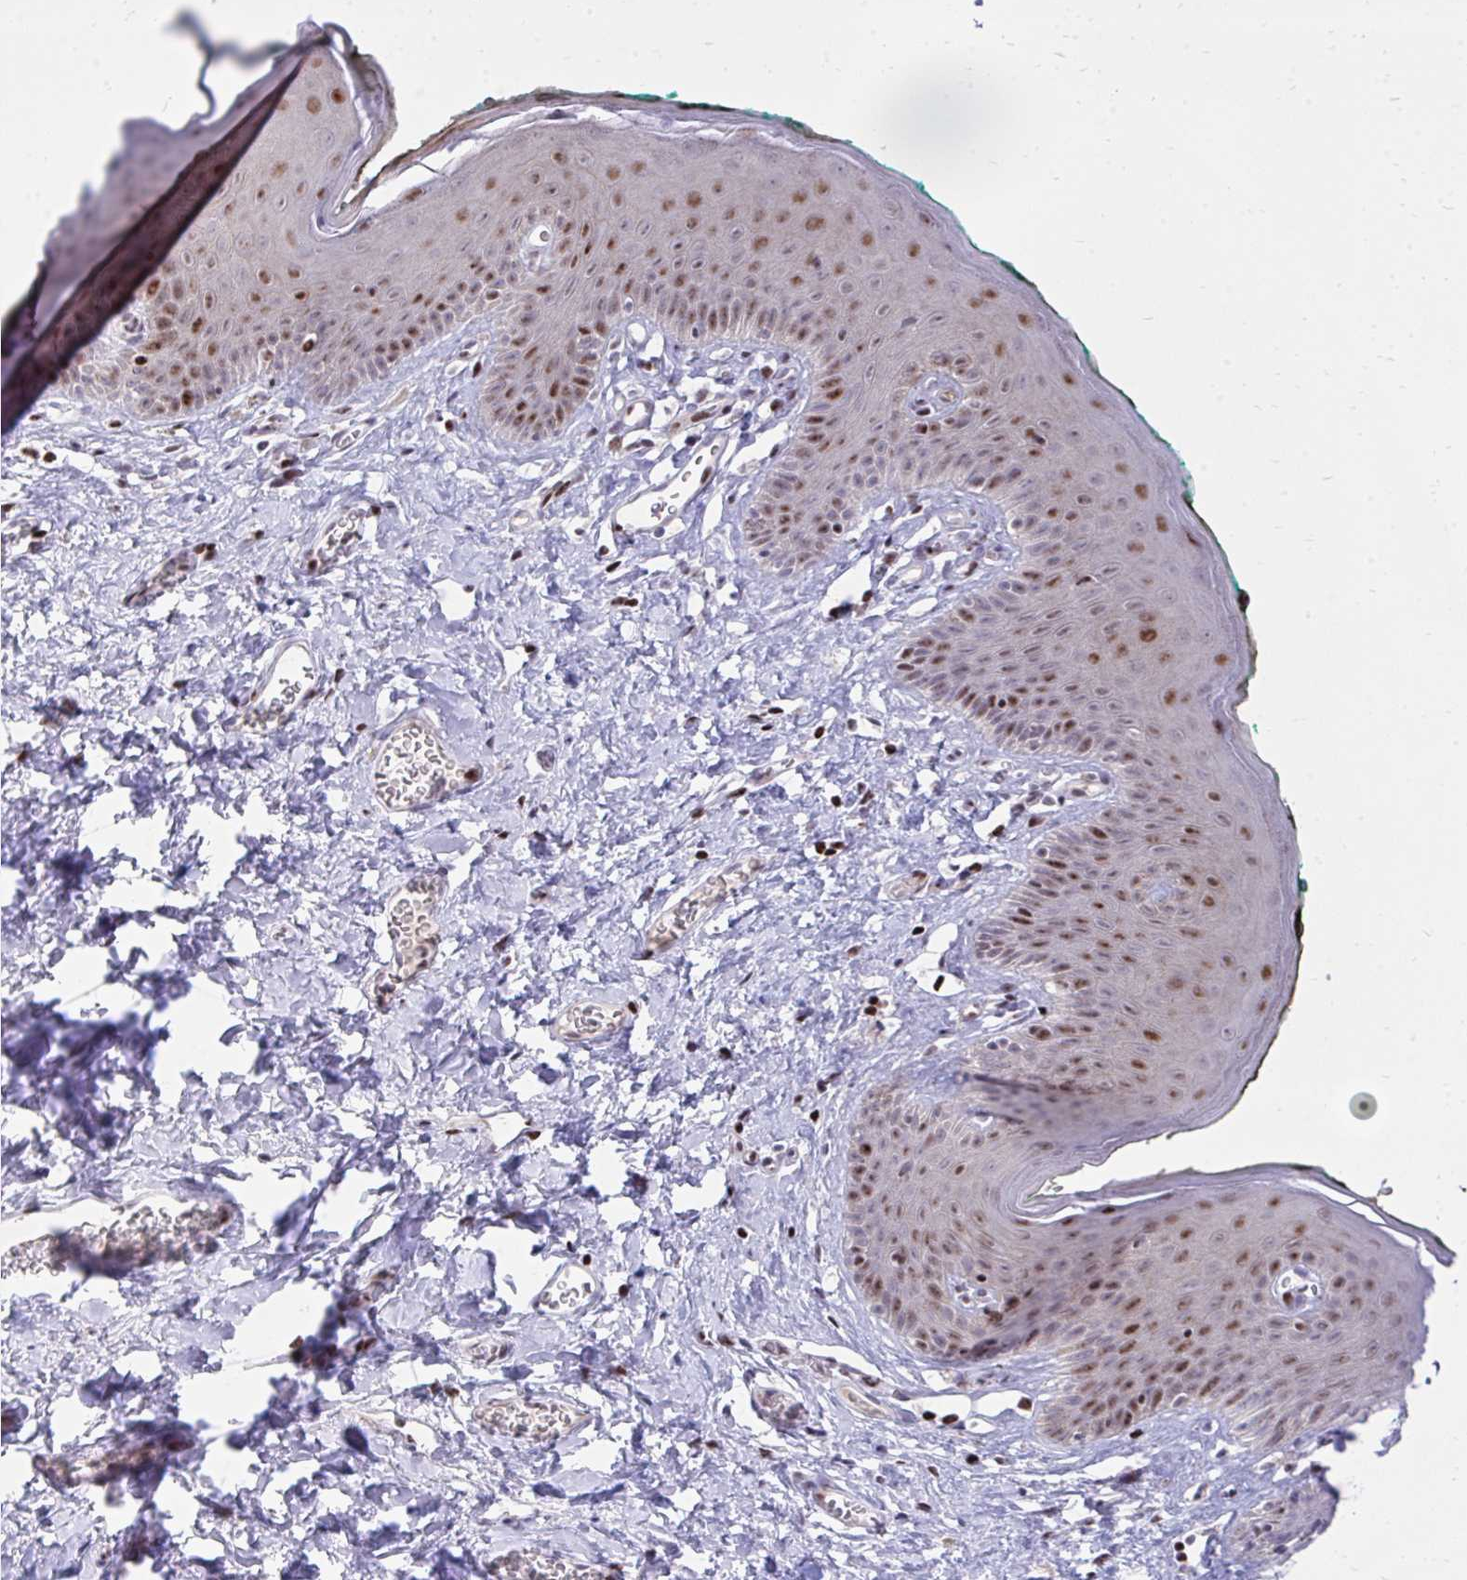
{"staining": {"intensity": "strong", "quantity": "25%-75%", "location": "nuclear"}, "tissue": "skin", "cell_type": "Epidermal cells", "image_type": "normal", "snomed": [{"axis": "morphology", "description": "Normal tissue, NOS"}, {"axis": "topography", "description": "Vulva"}, {"axis": "topography", "description": "Peripheral nerve tissue"}], "caption": "This is an image of IHC staining of normal skin, which shows strong expression in the nuclear of epidermal cells.", "gene": "C14orf39", "patient": {"sex": "female", "age": 66}}